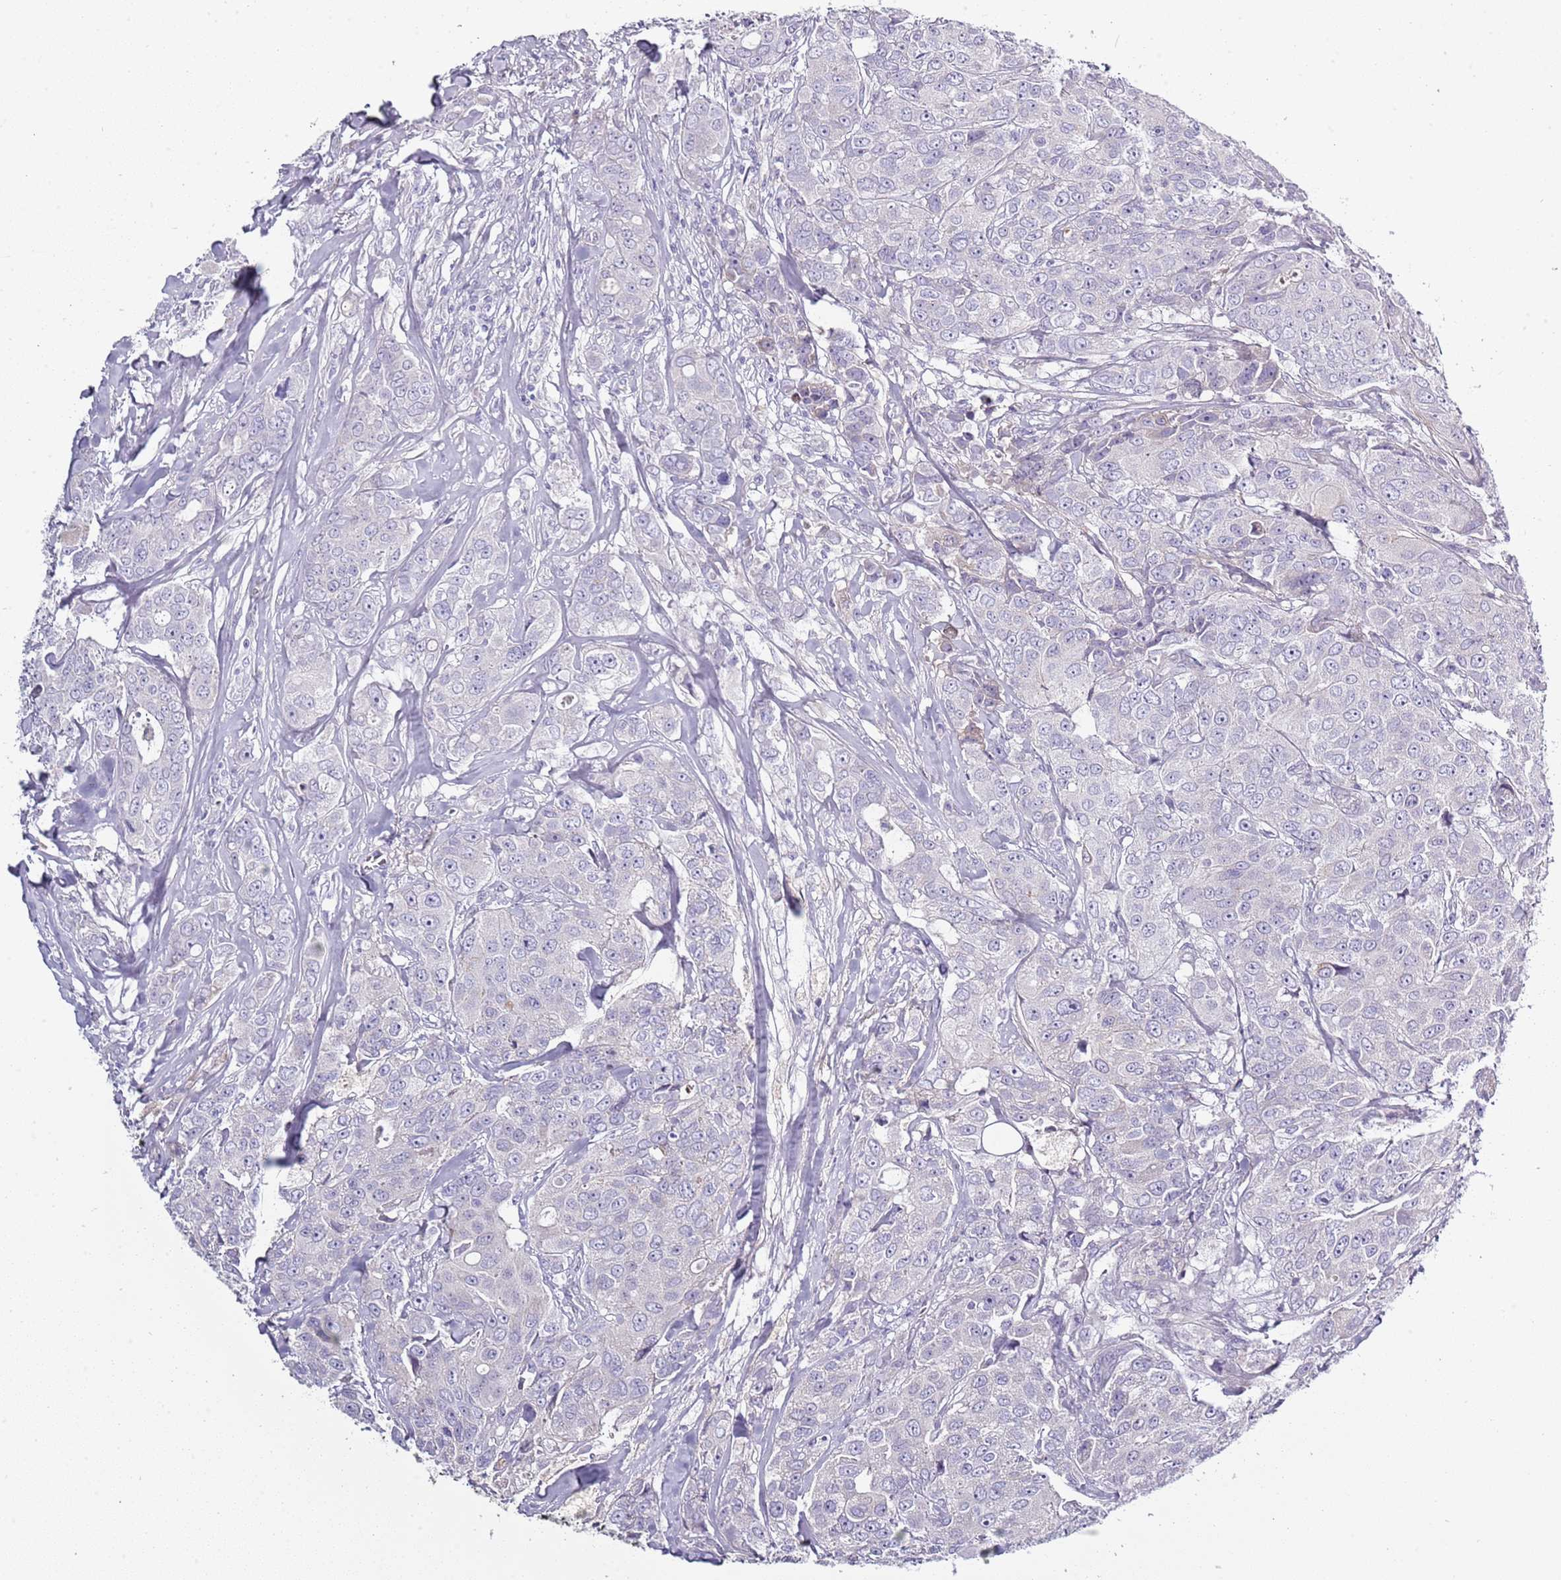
{"staining": {"intensity": "negative", "quantity": "none", "location": "none"}, "tissue": "breast cancer", "cell_type": "Tumor cells", "image_type": "cancer", "snomed": [{"axis": "morphology", "description": "Duct carcinoma"}, {"axis": "topography", "description": "Breast"}], "caption": "A micrograph of breast cancer stained for a protein shows no brown staining in tumor cells.", "gene": "TNFRSF6B", "patient": {"sex": "female", "age": 43}}